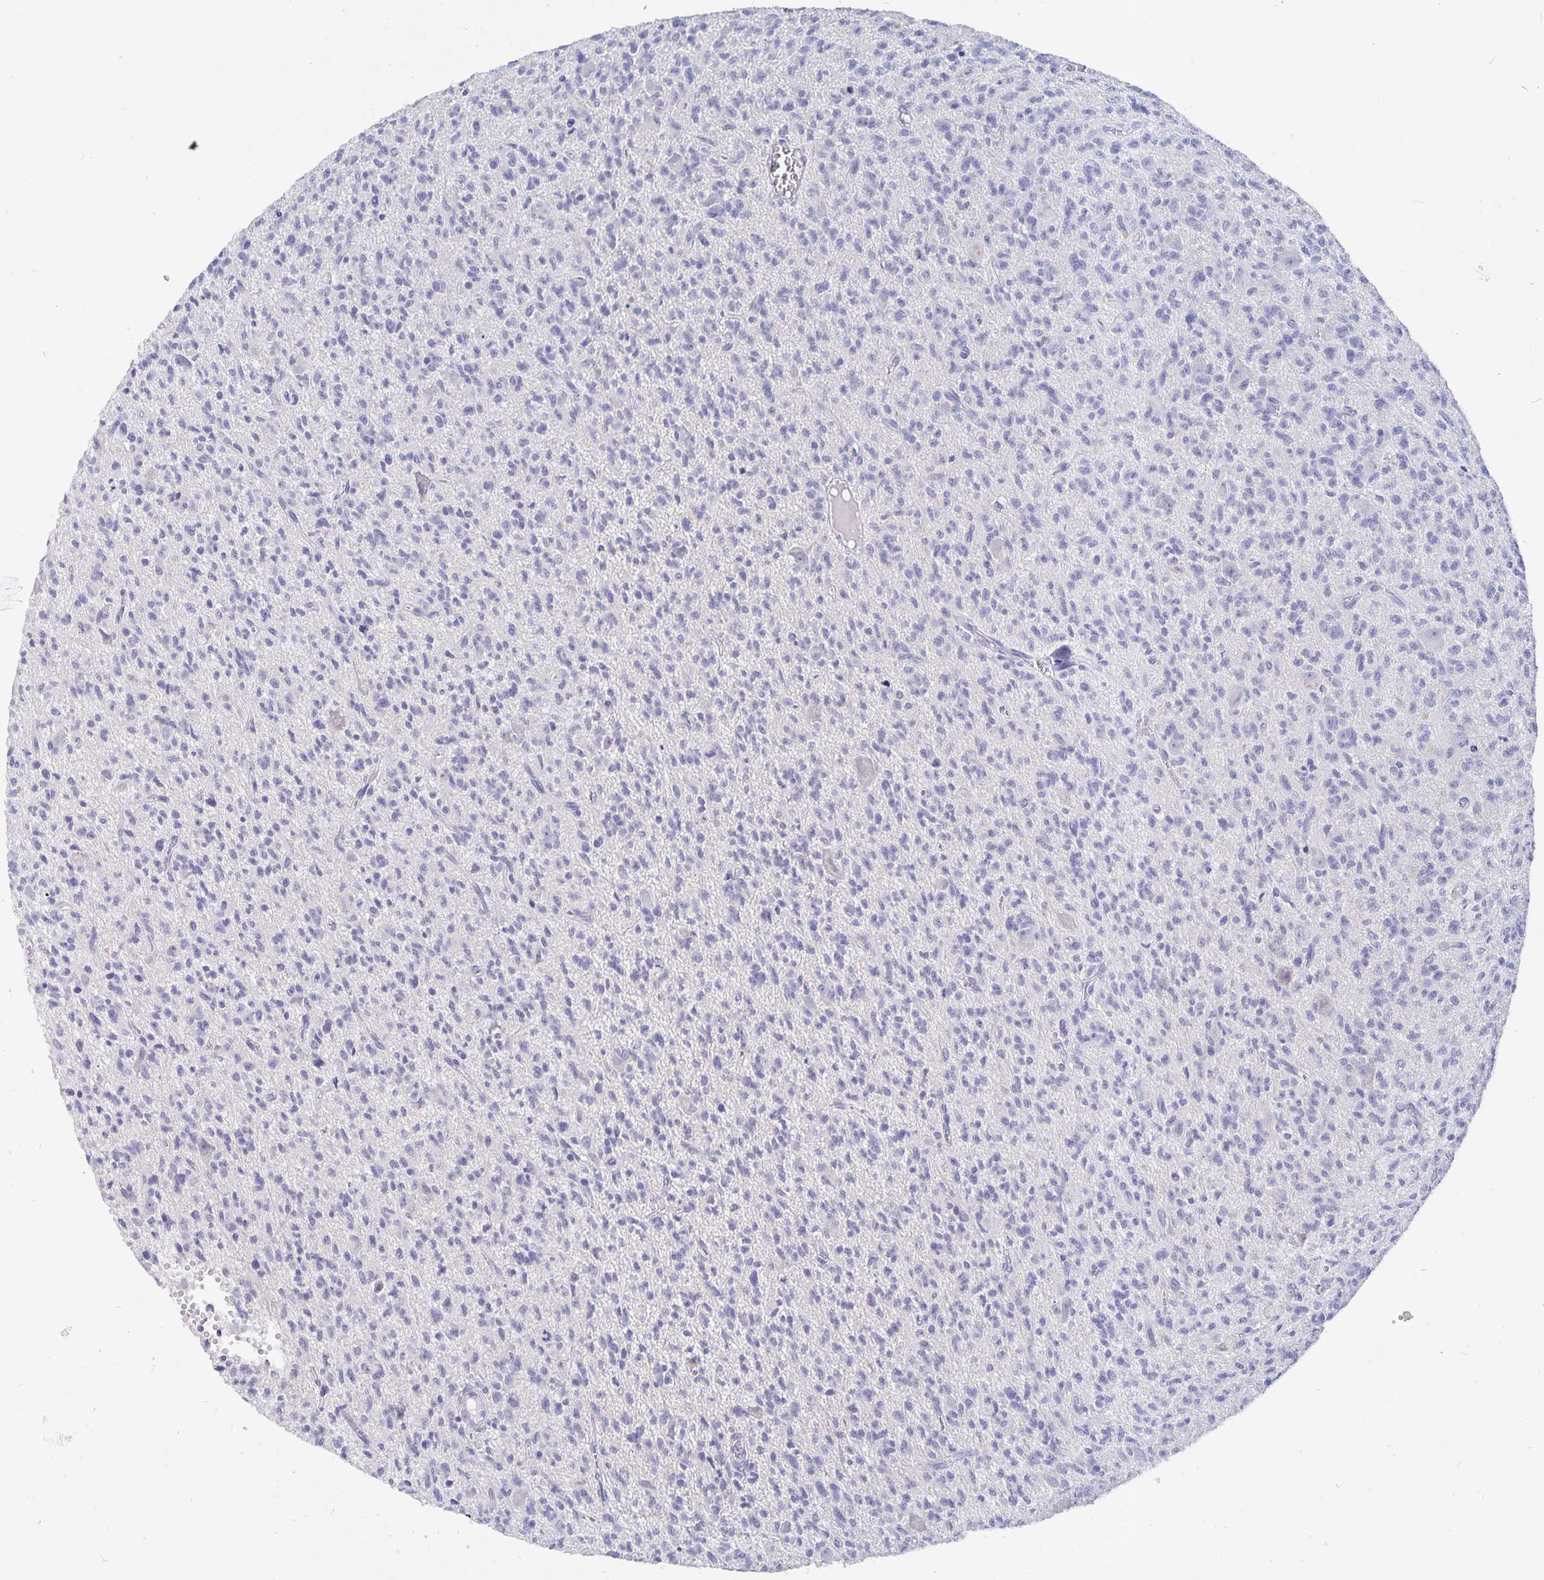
{"staining": {"intensity": "negative", "quantity": "none", "location": "none"}, "tissue": "glioma", "cell_type": "Tumor cells", "image_type": "cancer", "snomed": [{"axis": "morphology", "description": "Glioma, malignant, Low grade"}, {"axis": "topography", "description": "Brain"}], "caption": "Tumor cells are negative for brown protein staining in glioma.", "gene": "SMOC1", "patient": {"sex": "male", "age": 64}}